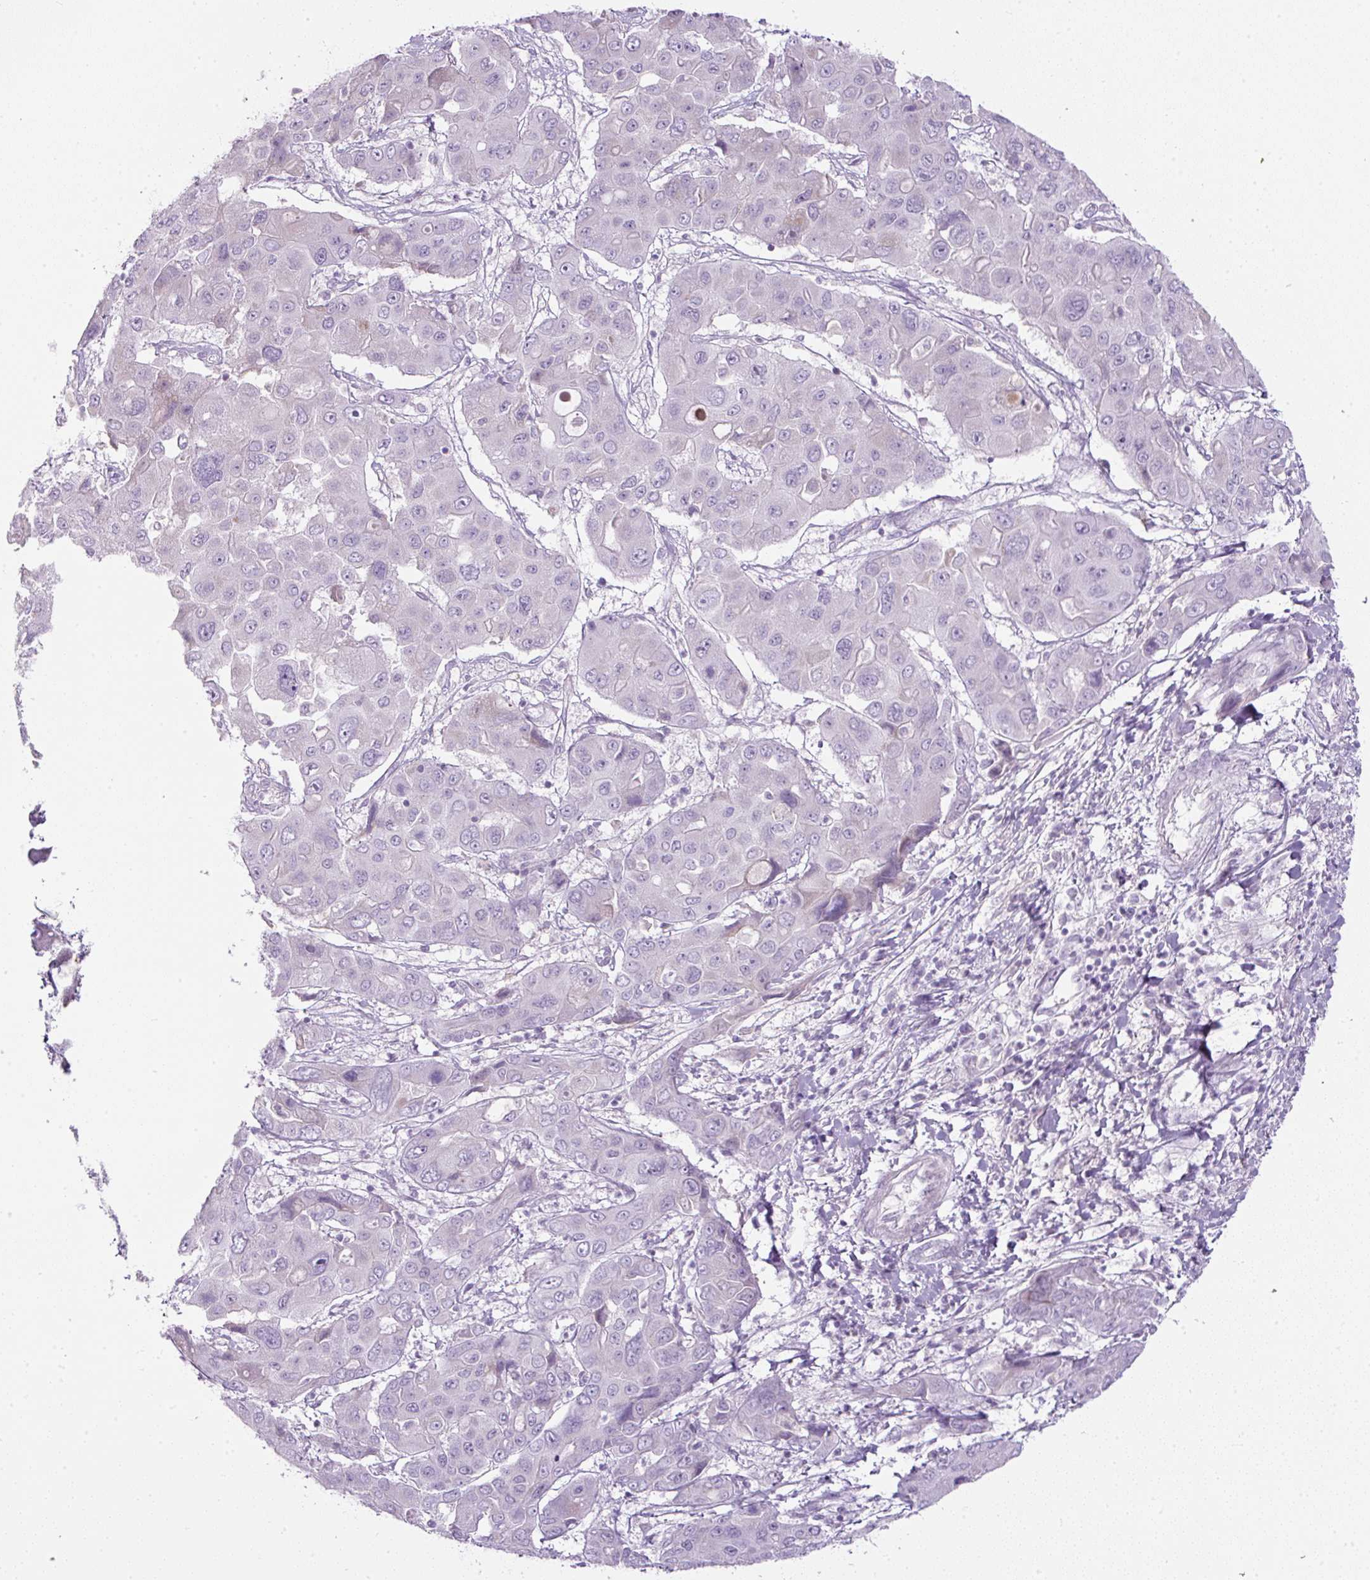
{"staining": {"intensity": "negative", "quantity": "none", "location": "none"}, "tissue": "liver cancer", "cell_type": "Tumor cells", "image_type": "cancer", "snomed": [{"axis": "morphology", "description": "Cholangiocarcinoma"}, {"axis": "topography", "description": "Liver"}], "caption": "This is an immunohistochemistry histopathology image of liver cancer (cholangiocarcinoma). There is no positivity in tumor cells.", "gene": "FGFBP3", "patient": {"sex": "male", "age": 67}}